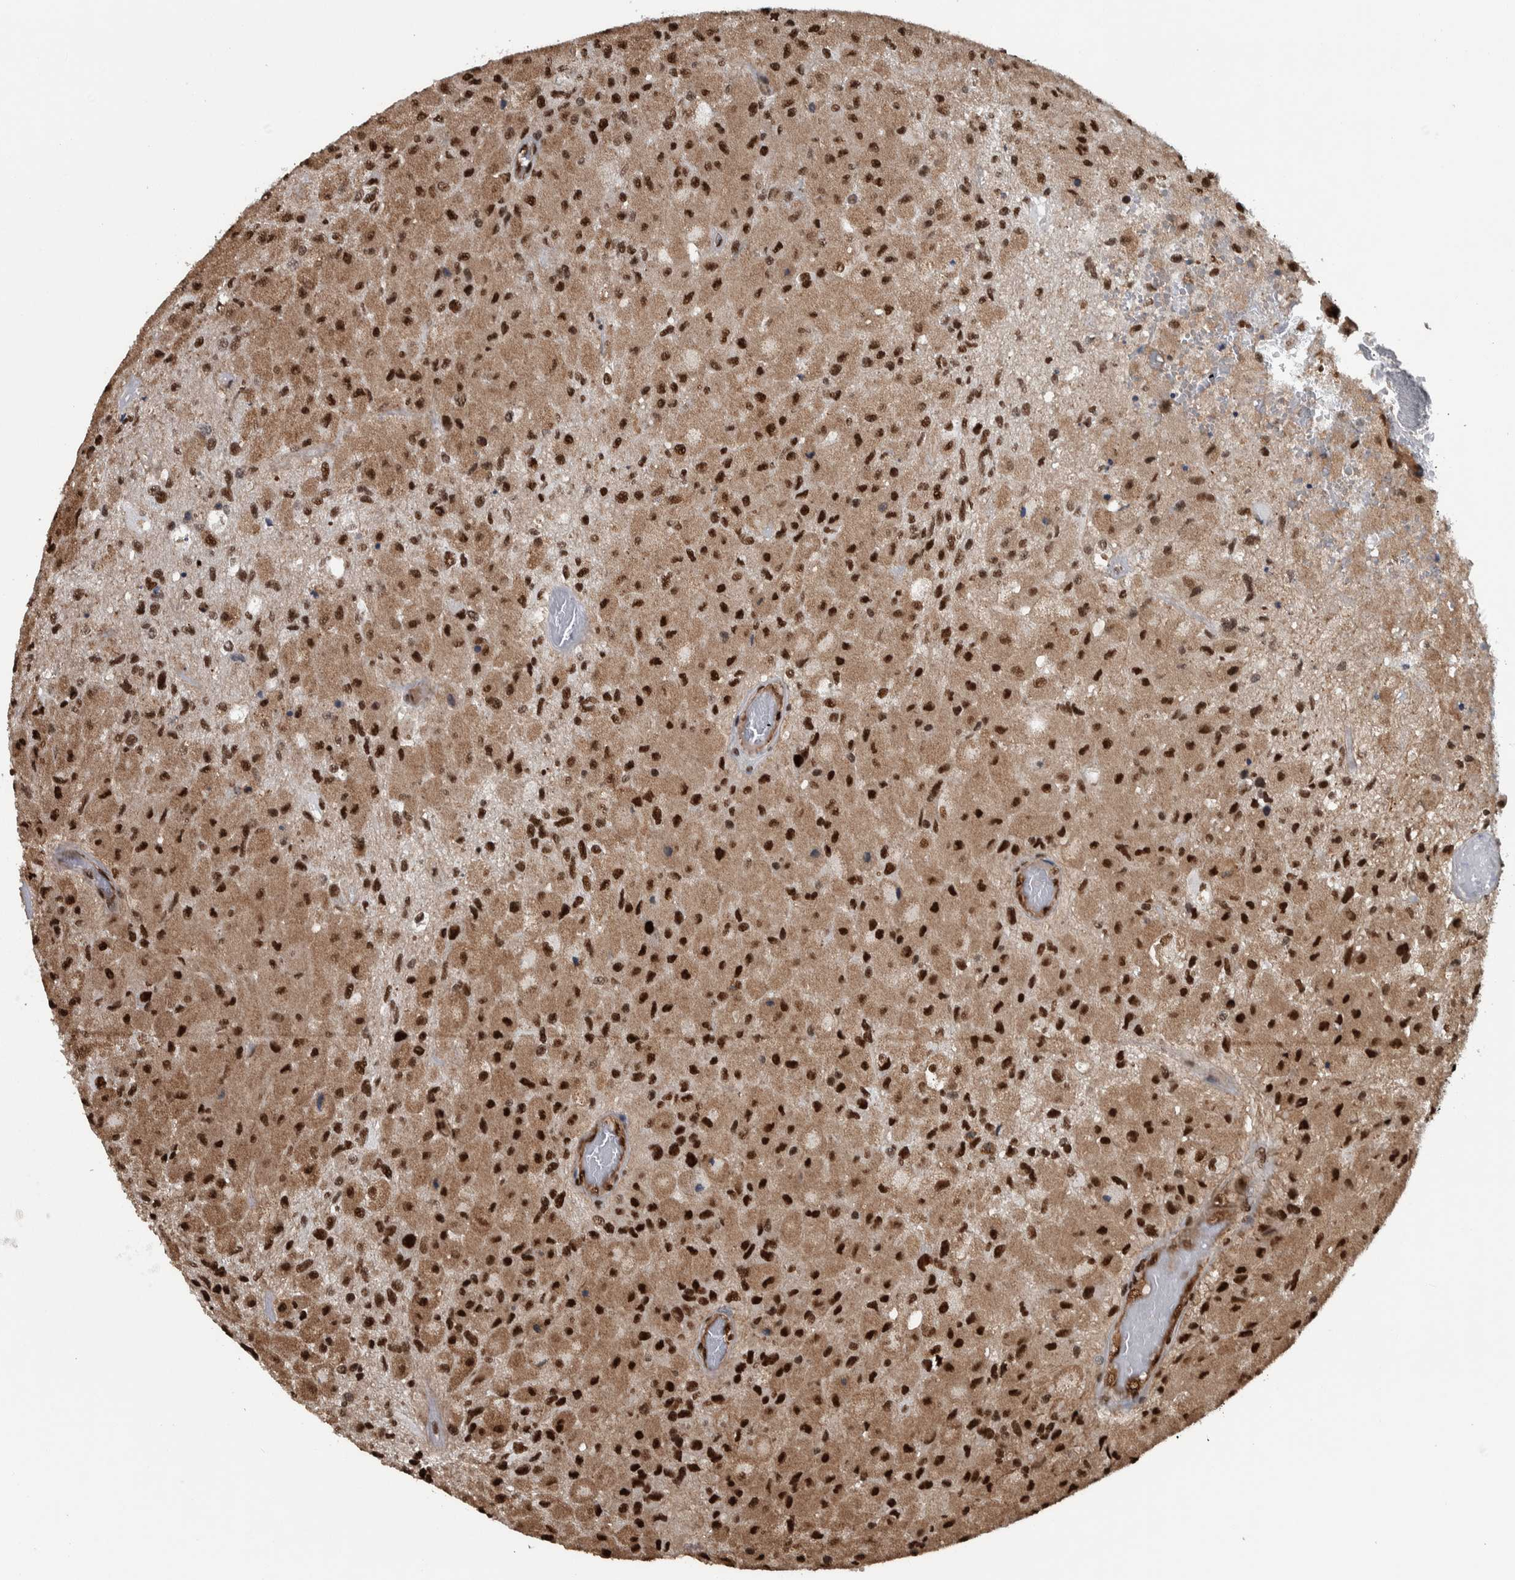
{"staining": {"intensity": "strong", "quantity": ">75%", "location": "cytoplasmic/membranous,nuclear"}, "tissue": "glioma", "cell_type": "Tumor cells", "image_type": "cancer", "snomed": [{"axis": "morphology", "description": "Normal tissue, NOS"}, {"axis": "morphology", "description": "Glioma, malignant, High grade"}, {"axis": "topography", "description": "Cerebral cortex"}], "caption": "Immunohistochemistry (IHC) of human glioma displays high levels of strong cytoplasmic/membranous and nuclear expression in approximately >75% of tumor cells.", "gene": "FAM135B", "patient": {"sex": "male", "age": 77}}